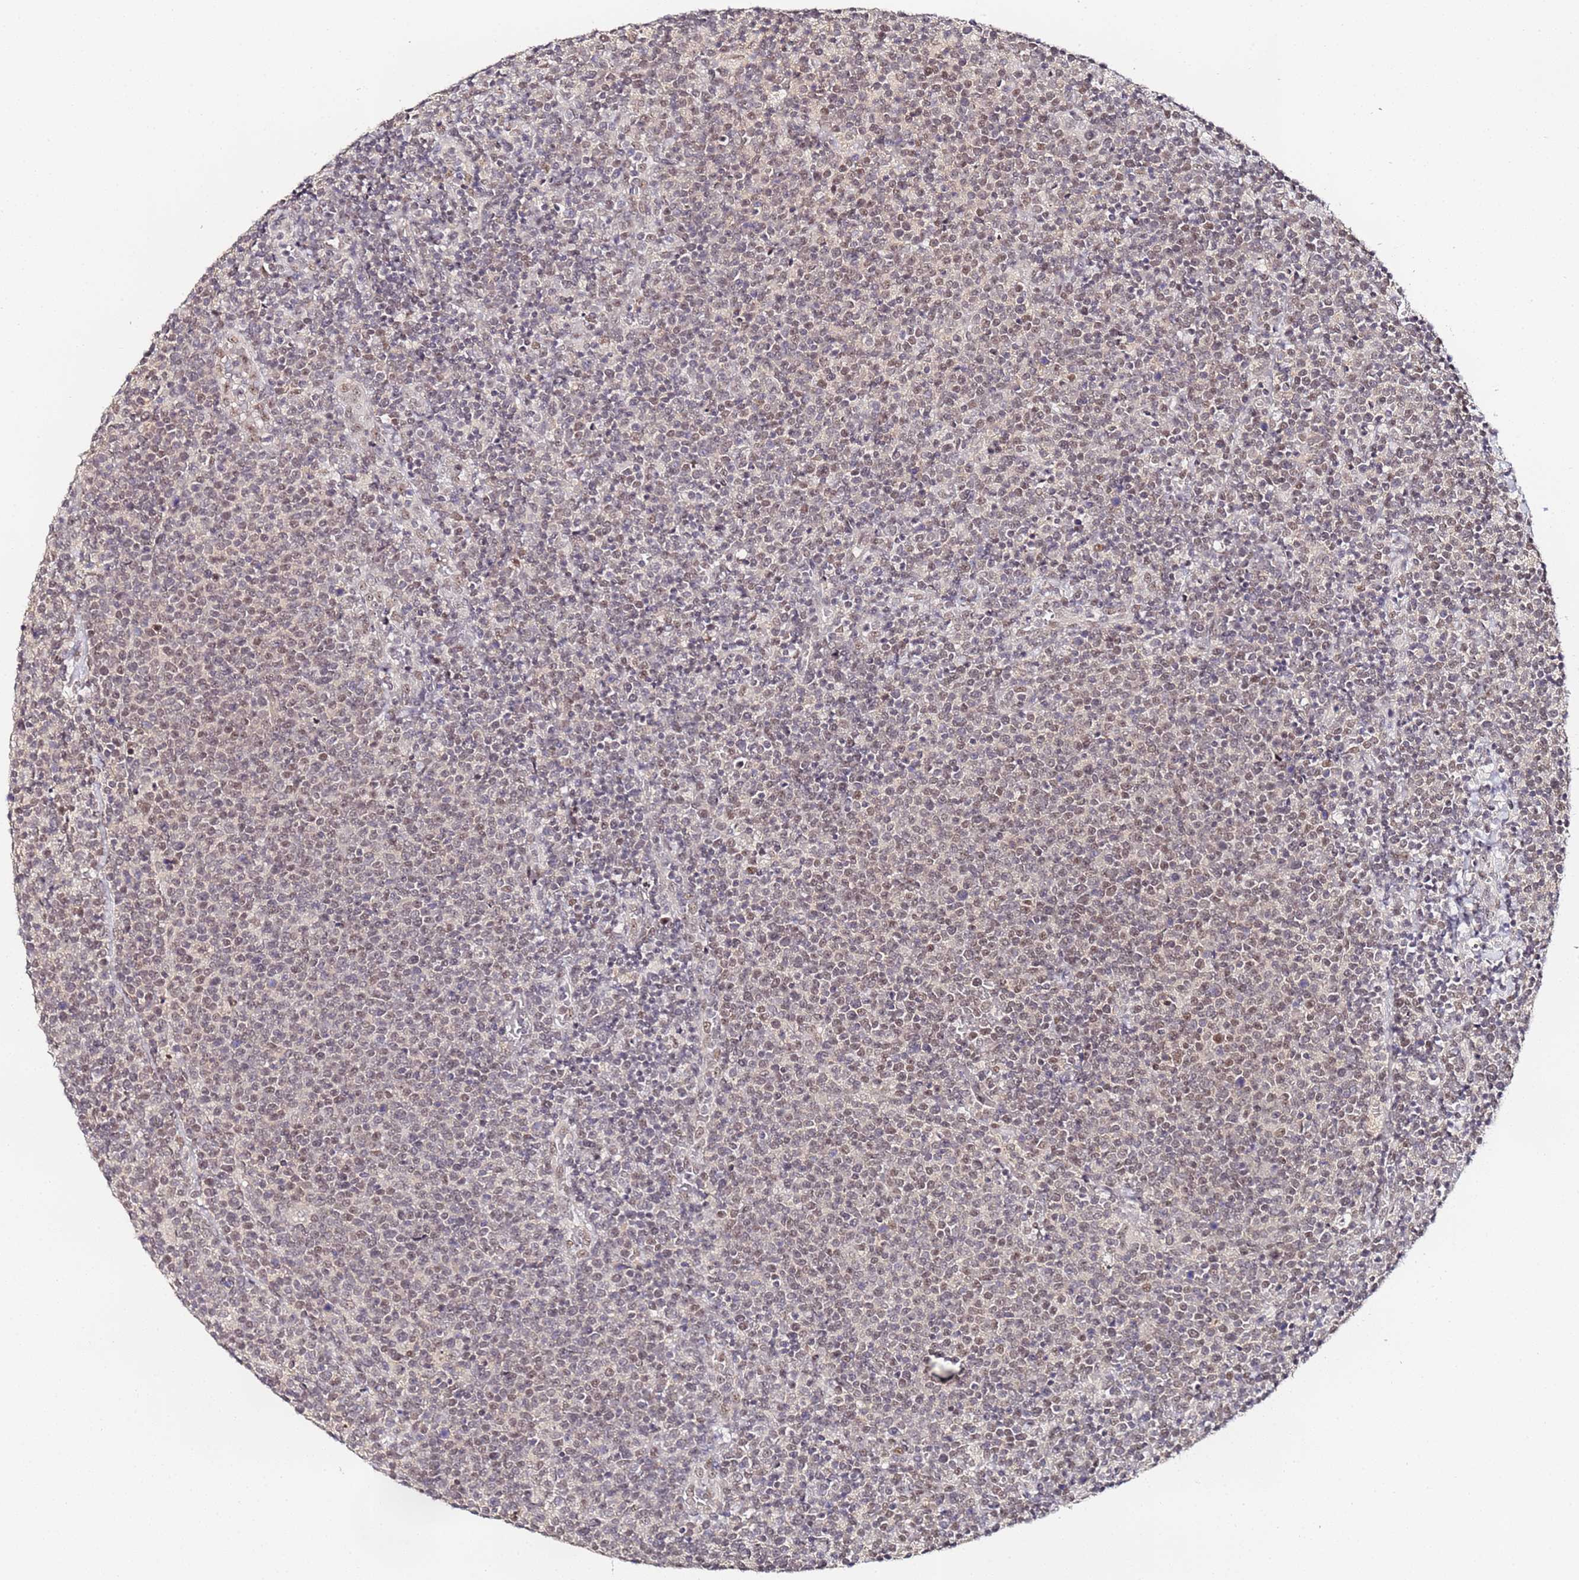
{"staining": {"intensity": "weak", "quantity": "25%-75%", "location": "nuclear"}, "tissue": "lymphoma", "cell_type": "Tumor cells", "image_type": "cancer", "snomed": [{"axis": "morphology", "description": "Malignant lymphoma, non-Hodgkin's type, High grade"}, {"axis": "topography", "description": "Lymph node"}], "caption": "Weak nuclear staining is identified in approximately 25%-75% of tumor cells in high-grade malignant lymphoma, non-Hodgkin's type.", "gene": "LSM3", "patient": {"sex": "male", "age": 61}}